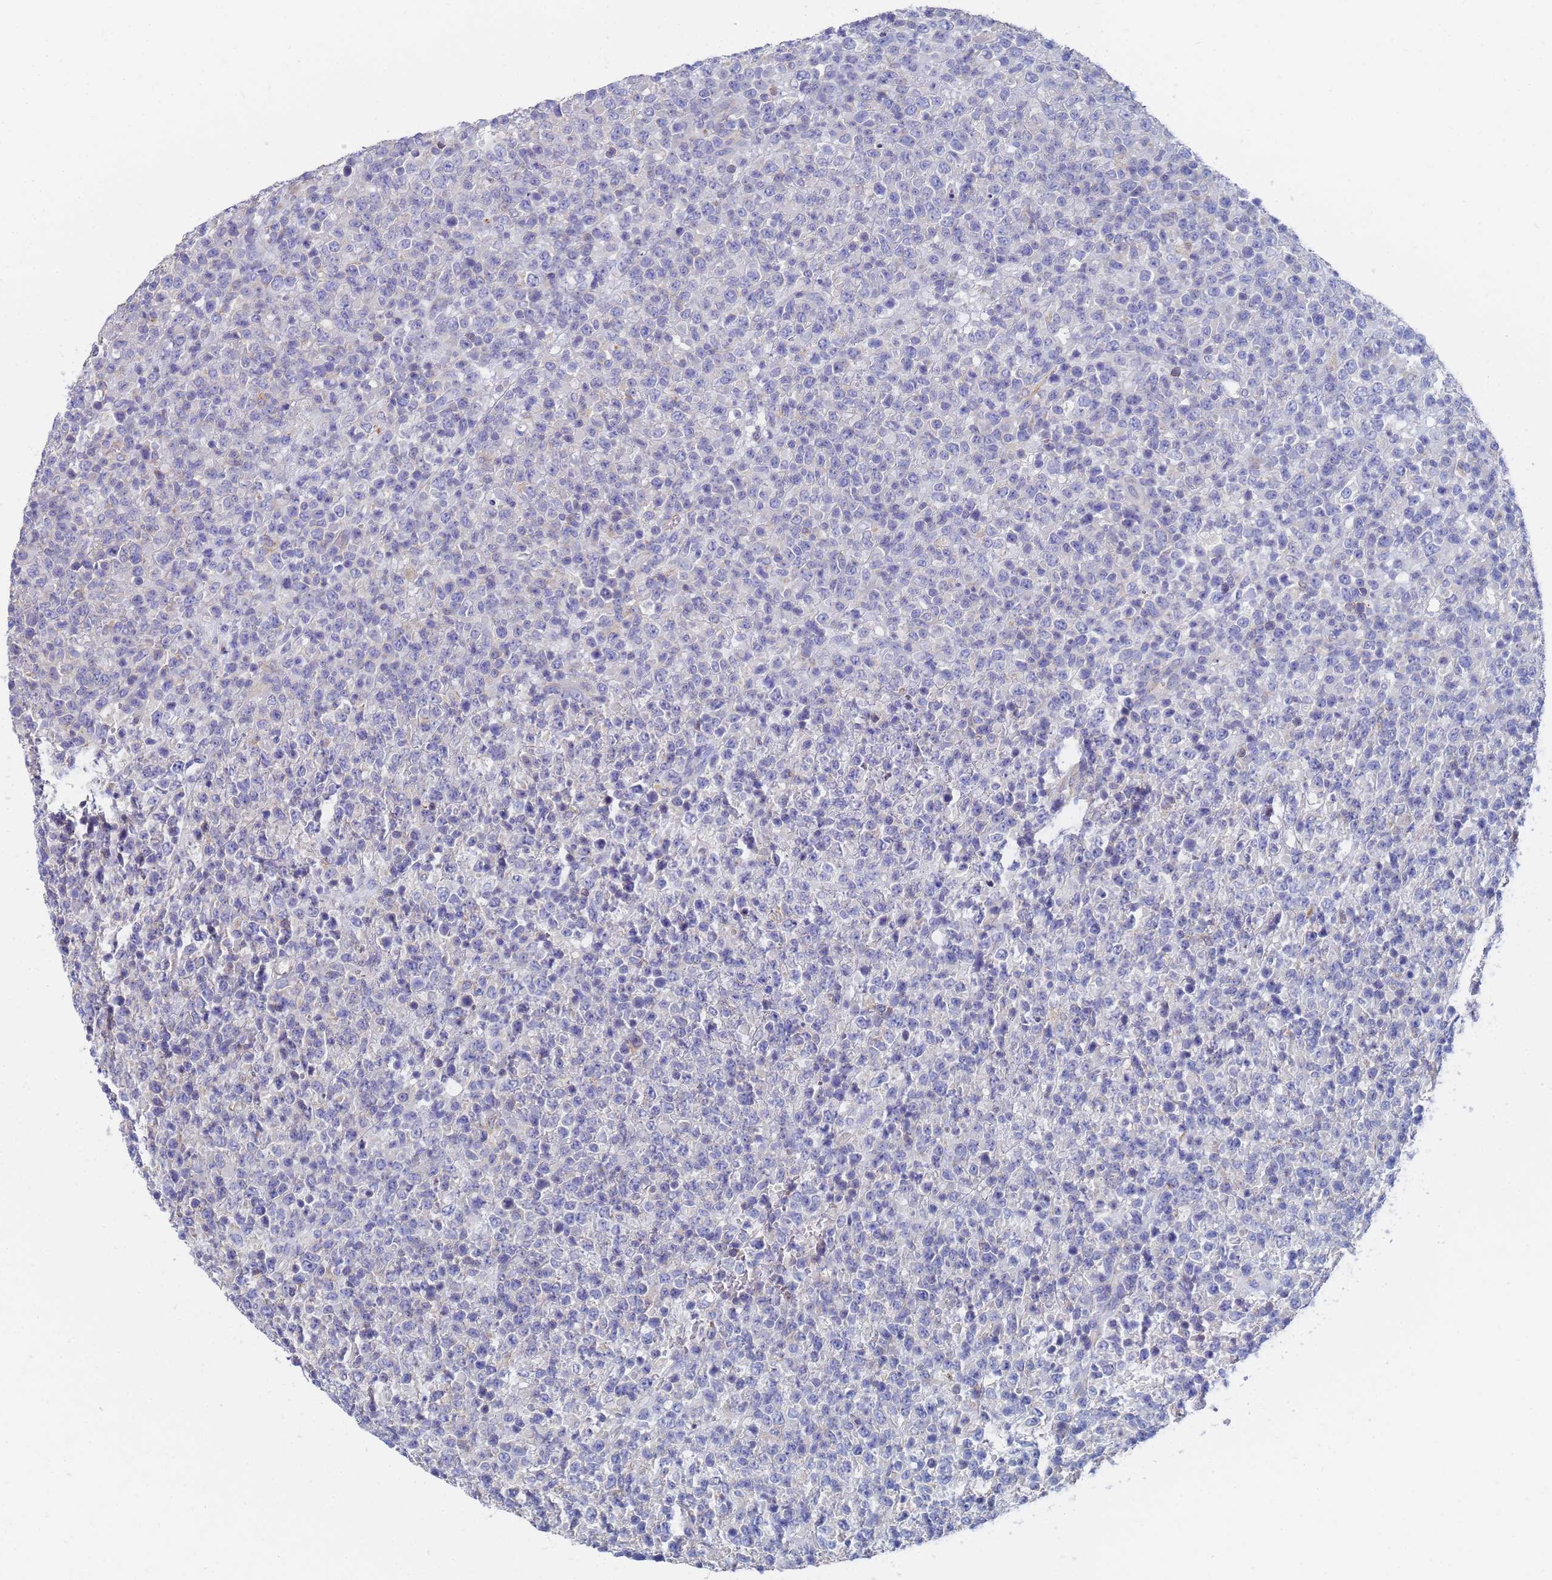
{"staining": {"intensity": "negative", "quantity": "none", "location": "none"}, "tissue": "lymphoma", "cell_type": "Tumor cells", "image_type": "cancer", "snomed": [{"axis": "morphology", "description": "Malignant lymphoma, non-Hodgkin's type, High grade"}, {"axis": "topography", "description": "Colon"}], "caption": "High power microscopy image of an IHC image of malignant lymphoma, non-Hodgkin's type (high-grade), revealing no significant staining in tumor cells.", "gene": "GCHFR", "patient": {"sex": "female", "age": 53}}